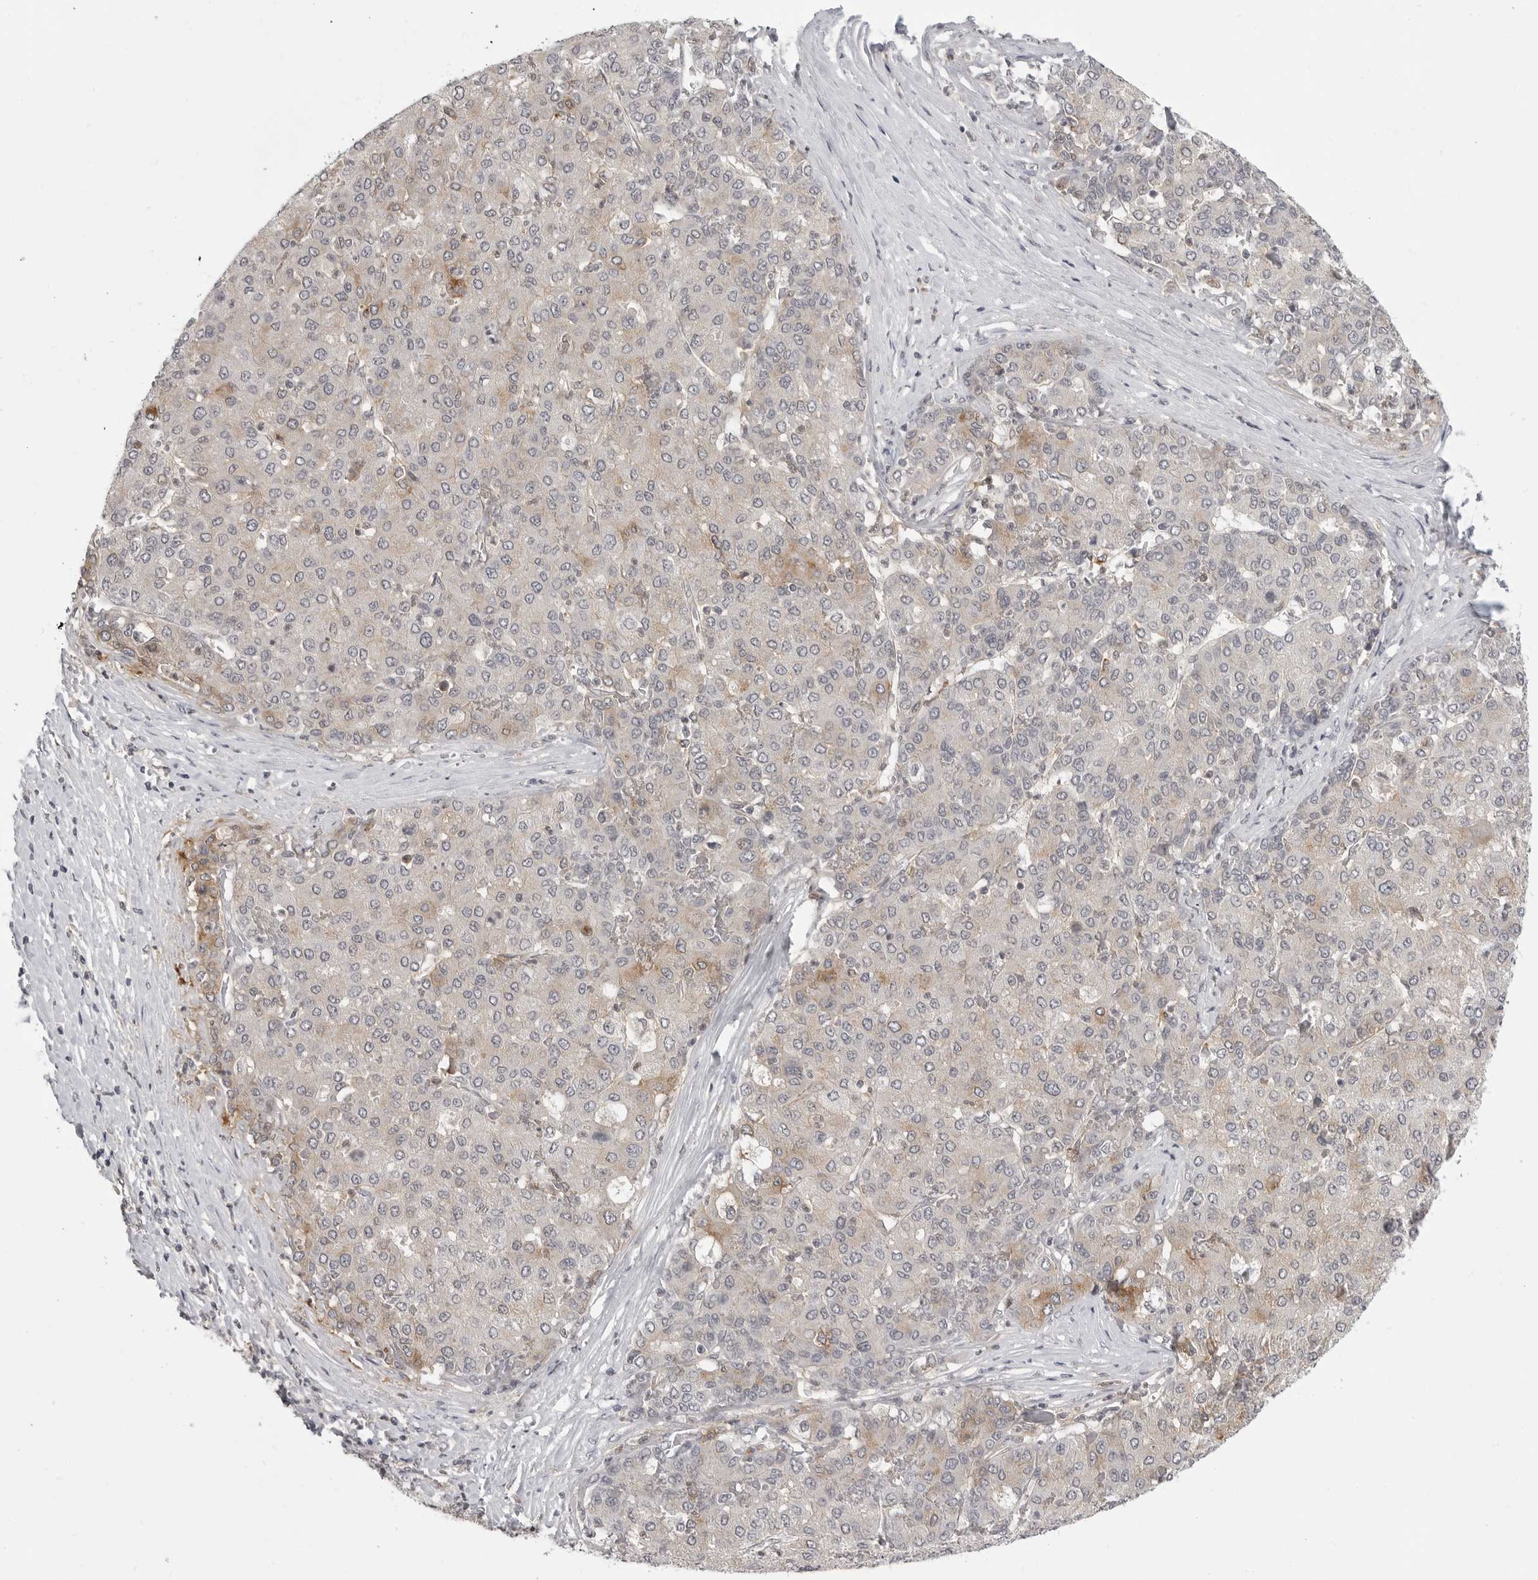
{"staining": {"intensity": "weak", "quantity": "<25%", "location": "cytoplasmic/membranous"}, "tissue": "liver cancer", "cell_type": "Tumor cells", "image_type": "cancer", "snomed": [{"axis": "morphology", "description": "Carcinoma, Hepatocellular, NOS"}, {"axis": "topography", "description": "Liver"}], "caption": "Human liver hepatocellular carcinoma stained for a protein using immunohistochemistry (IHC) reveals no positivity in tumor cells.", "gene": "IFNGR1", "patient": {"sex": "male", "age": 65}}